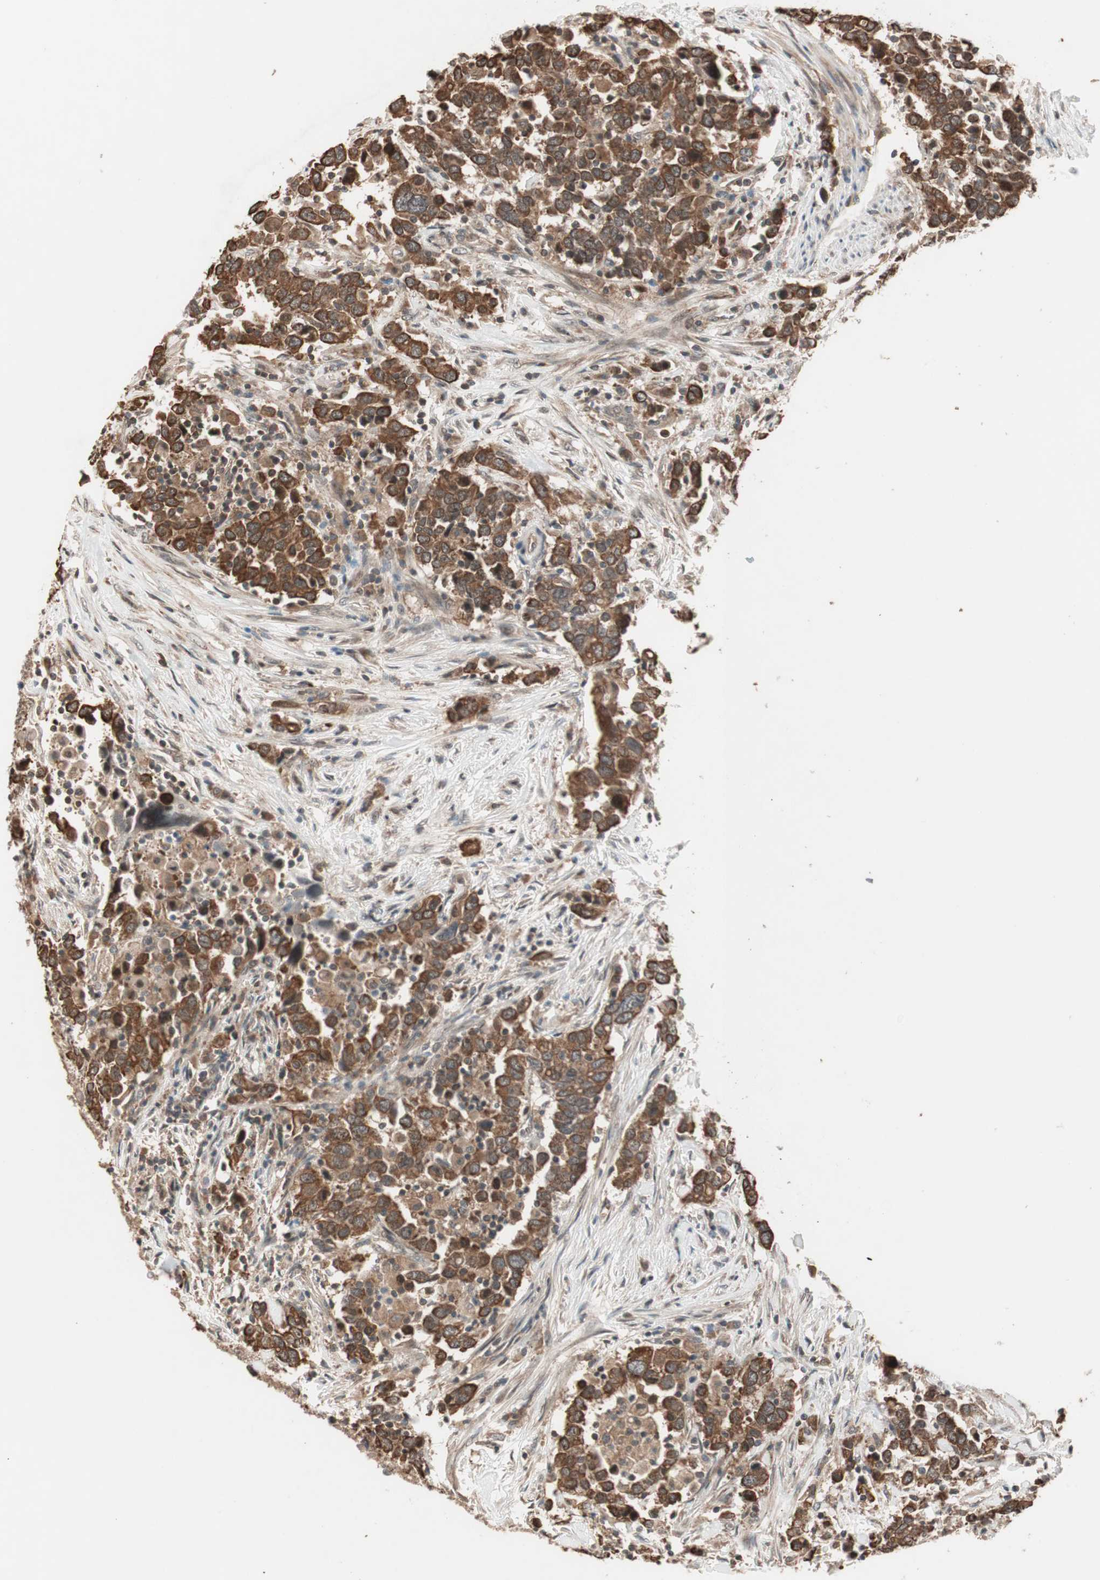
{"staining": {"intensity": "strong", "quantity": ">75%", "location": "cytoplasmic/membranous"}, "tissue": "urothelial cancer", "cell_type": "Tumor cells", "image_type": "cancer", "snomed": [{"axis": "morphology", "description": "Urothelial carcinoma, High grade"}, {"axis": "topography", "description": "Urinary bladder"}], "caption": "A brown stain shows strong cytoplasmic/membranous expression of a protein in high-grade urothelial carcinoma tumor cells.", "gene": "FBXO5", "patient": {"sex": "male", "age": 61}}